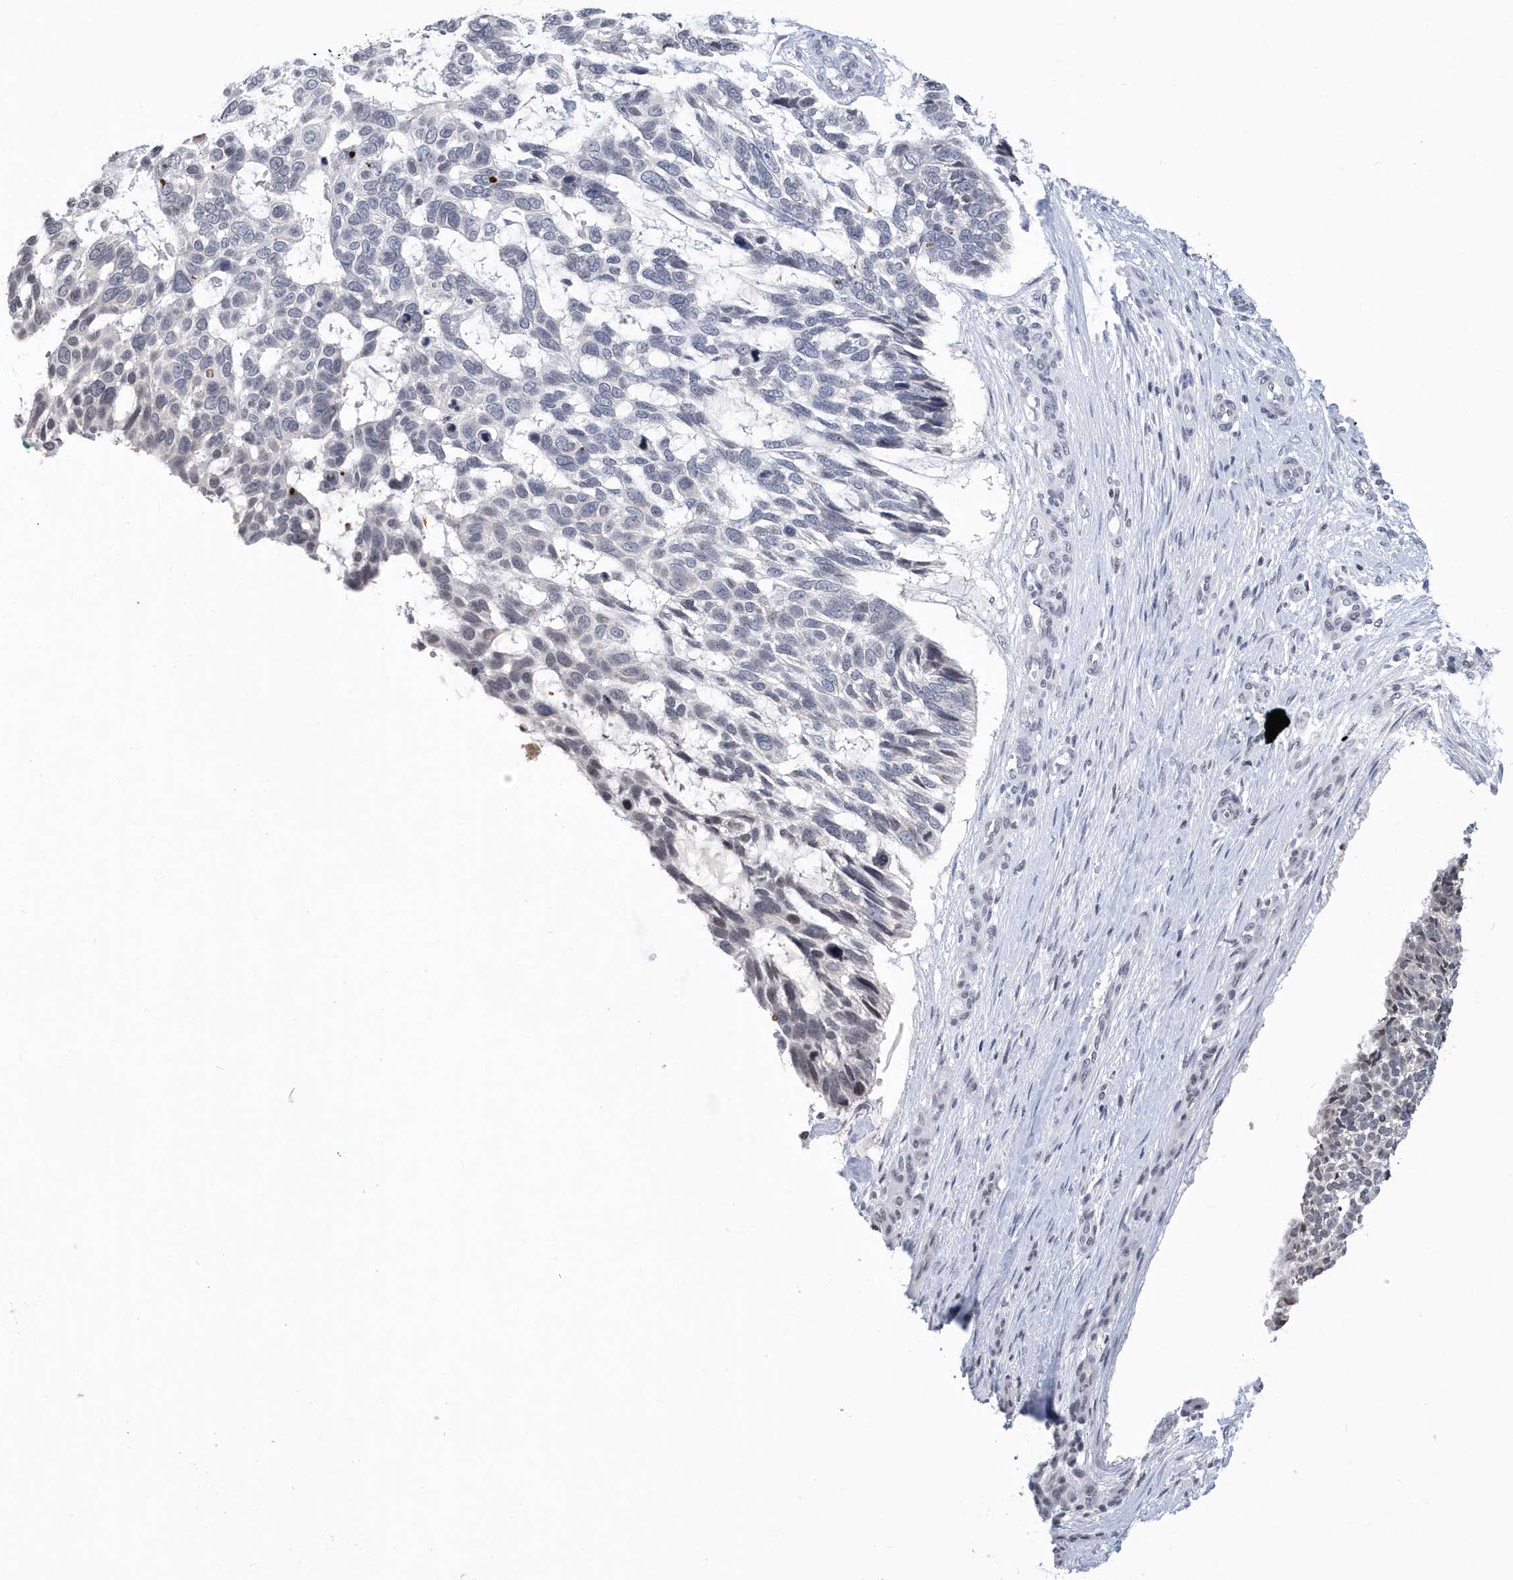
{"staining": {"intensity": "negative", "quantity": "none", "location": "none"}, "tissue": "skin cancer", "cell_type": "Tumor cells", "image_type": "cancer", "snomed": [{"axis": "morphology", "description": "Basal cell carcinoma"}, {"axis": "topography", "description": "Skin"}], "caption": "Tumor cells are negative for brown protein staining in skin cancer (basal cell carcinoma).", "gene": "VWA5B2", "patient": {"sex": "male", "age": 88}}